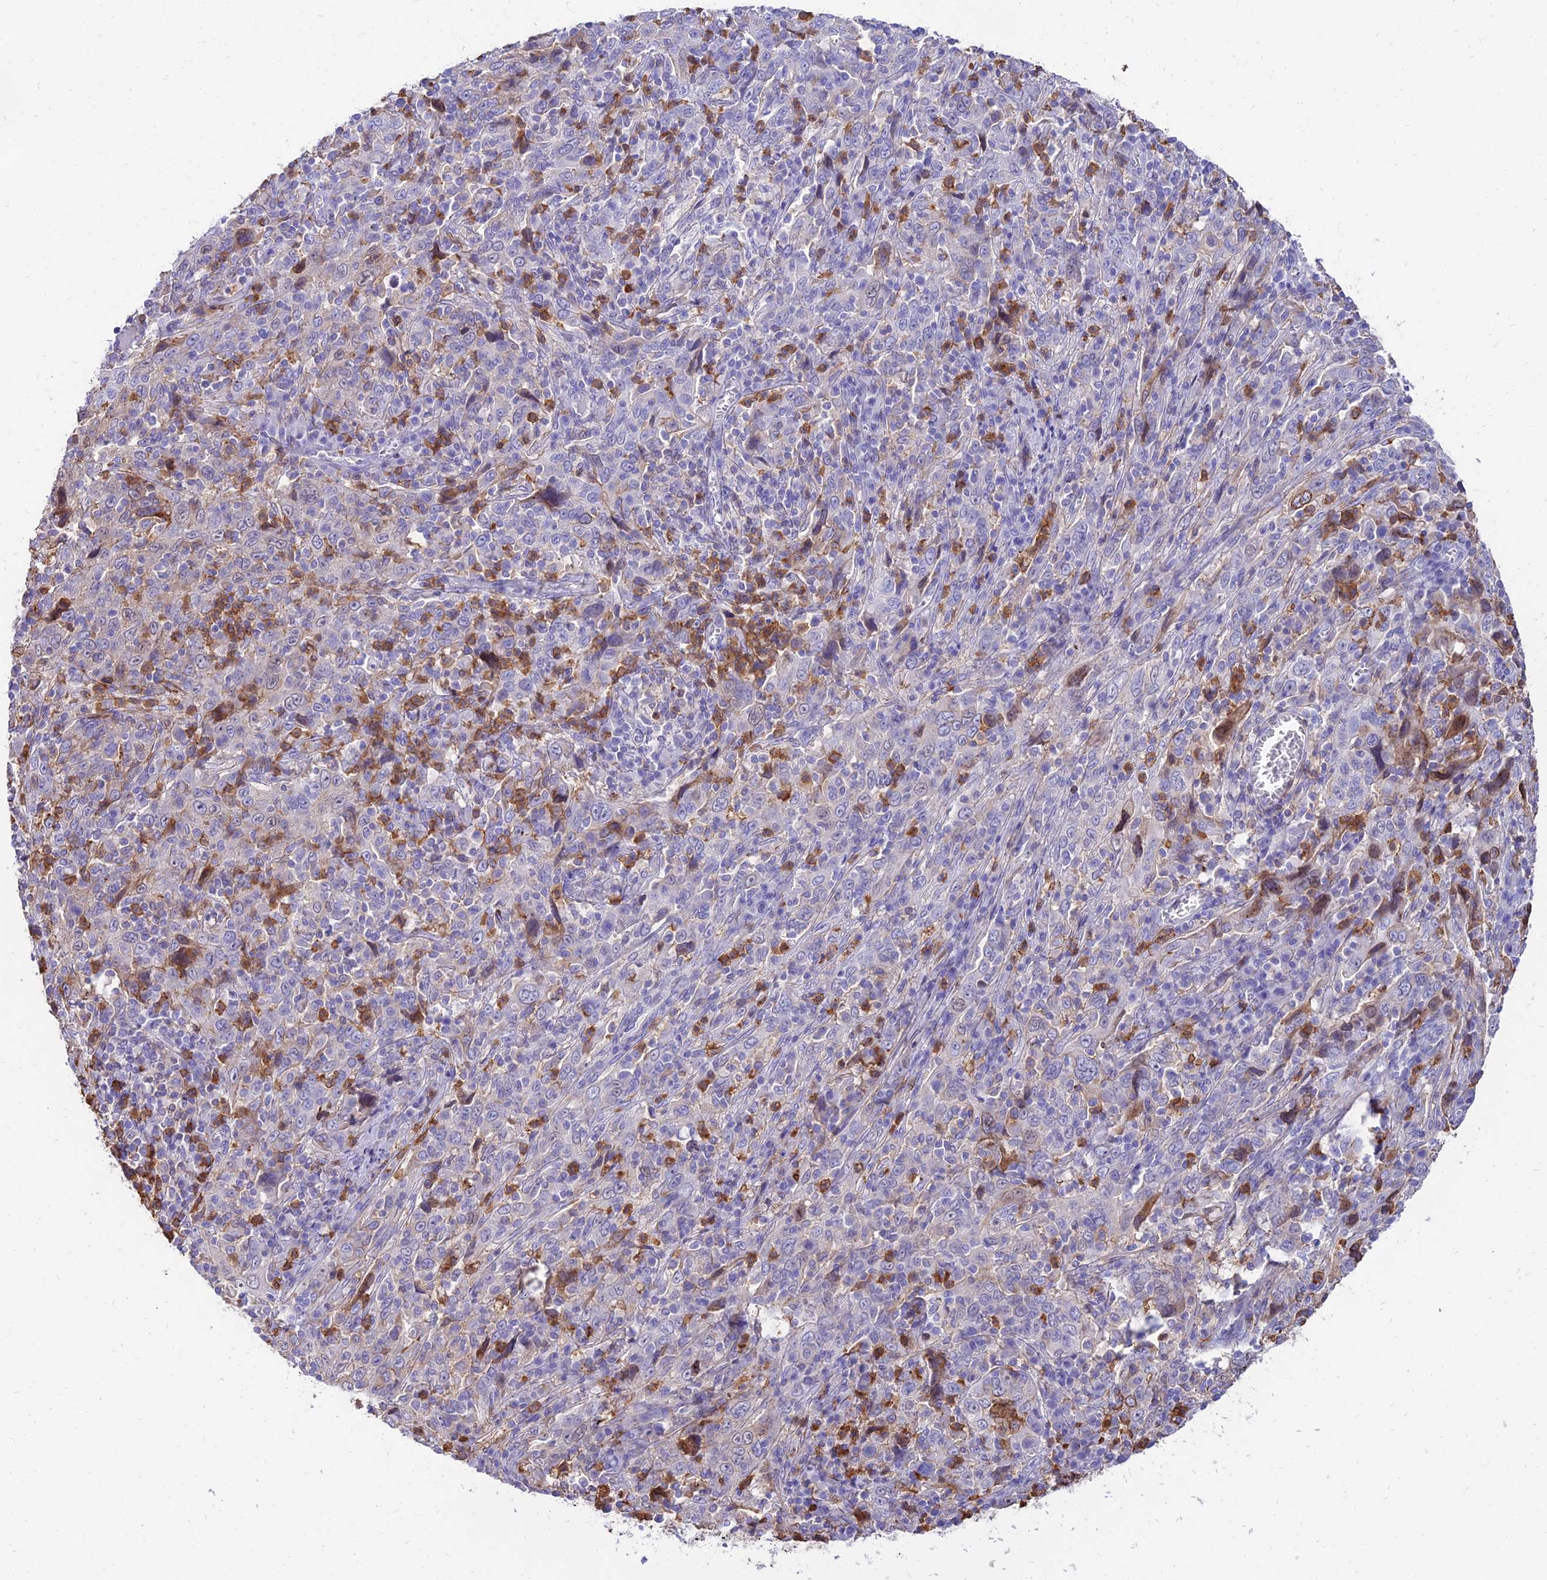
{"staining": {"intensity": "negative", "quantity": "none", "location": "none"}, "tissue": "cervical cancer", "cell_type": "Tumor cells", "image_type": "cancer", "snomed": [{"axis": "morphology", "description": "Squamous cell carcinoma, NOS"}, {"axis": "topography", "description": "Cervix"}], "caption": "Tumor cells show no significant staining in cervical squamous cell carcinoma. Brightfield microscopy of IHC stained with DAB (brown) and hematoxylin (blue), captured at high magnification.", "gene": "SREK1IP1", "patient": {"sex": "female", "age": 46}}